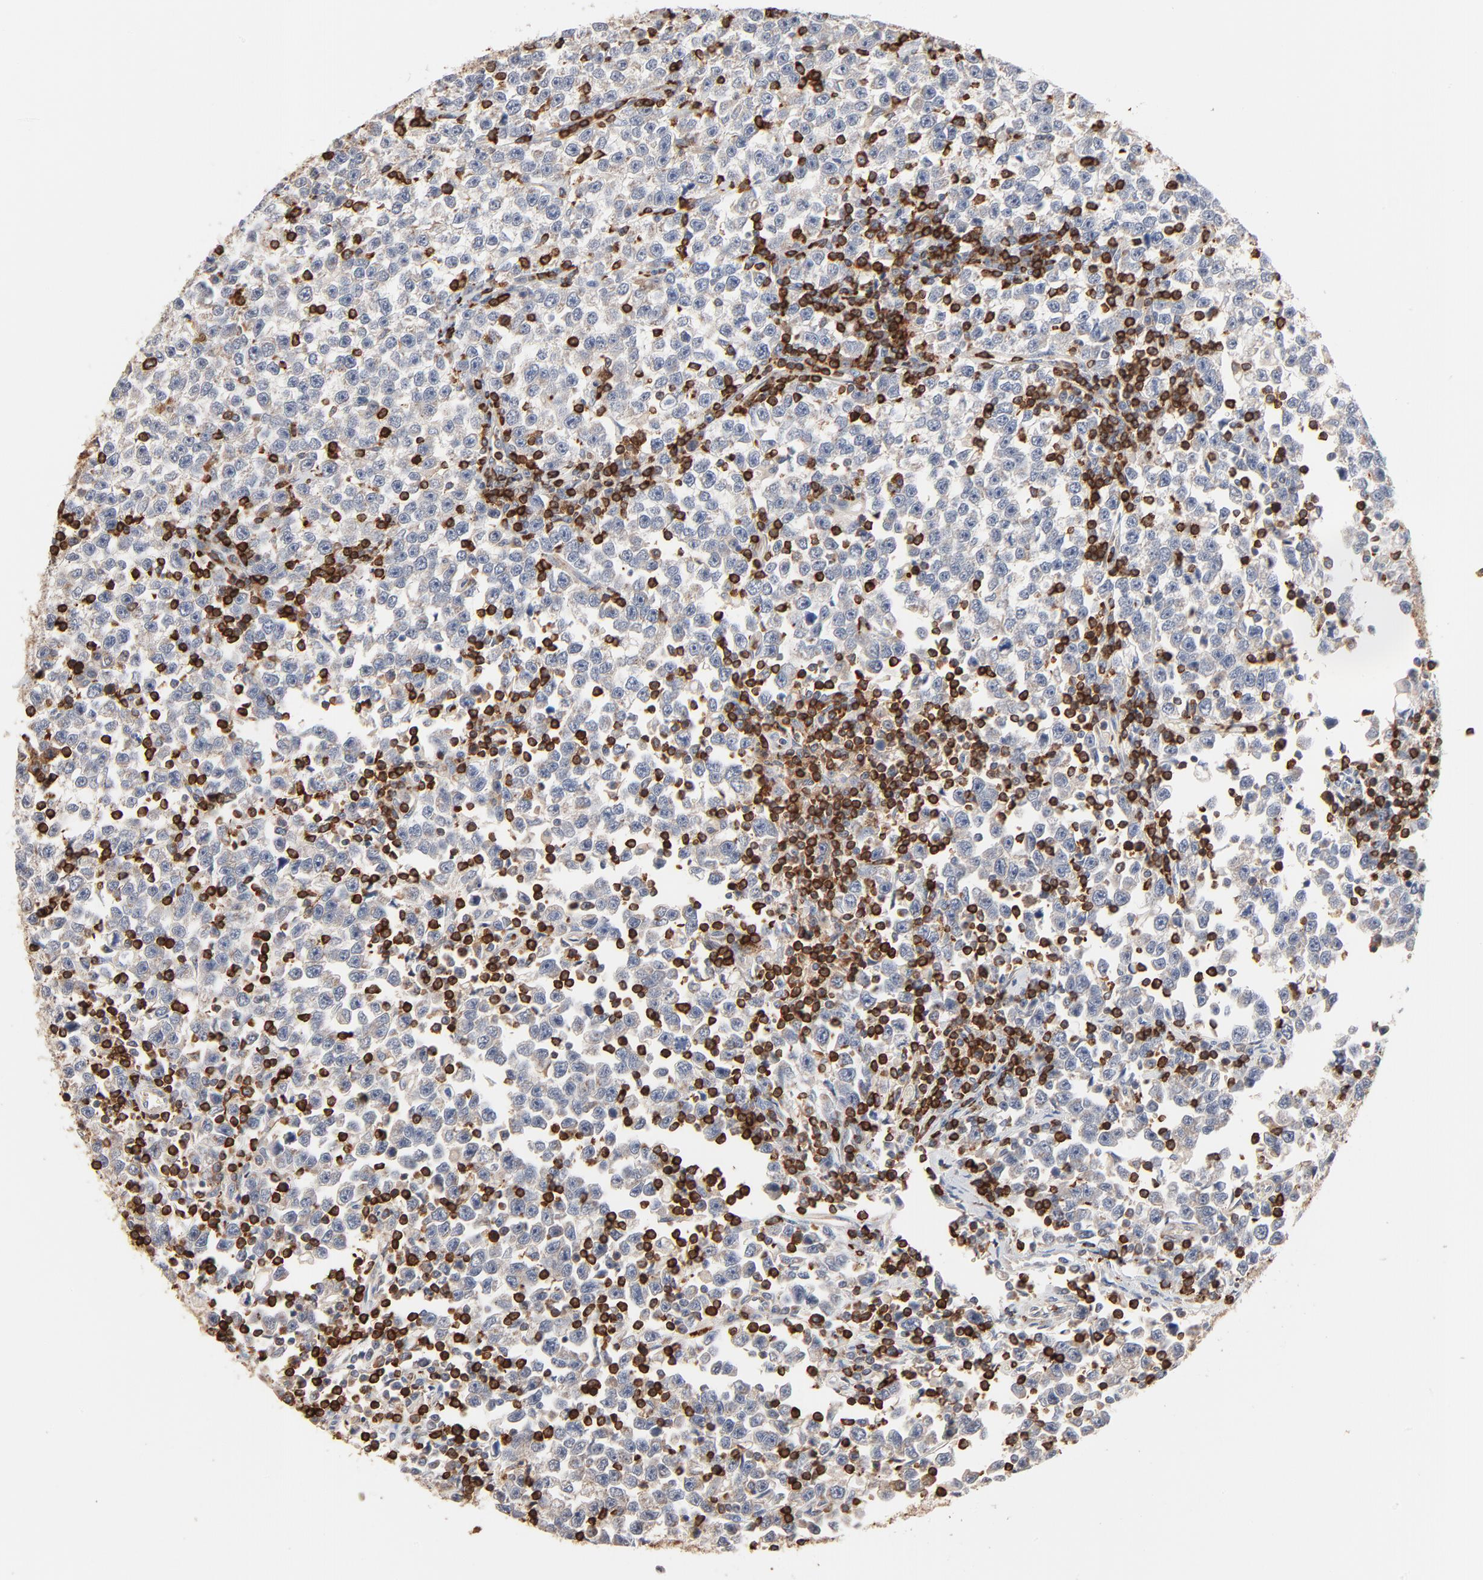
{"staining": {"intensity": "negative", "quantity": "none", "location": "none"}, "tissue": "testis cancer", "cell_type": "Tumor cells", "image_type": "cancer", "snomed": [{"axis": "morphology", "description": "Seminoma, NOS"}, {"axis": "topography", "description": "Testis"}], "caption": "Tumor cells are negative for brown protein staining in testis seminoma.", "gene": "SH3KBP1", "patient": {"sex": "male", "age": 43}}